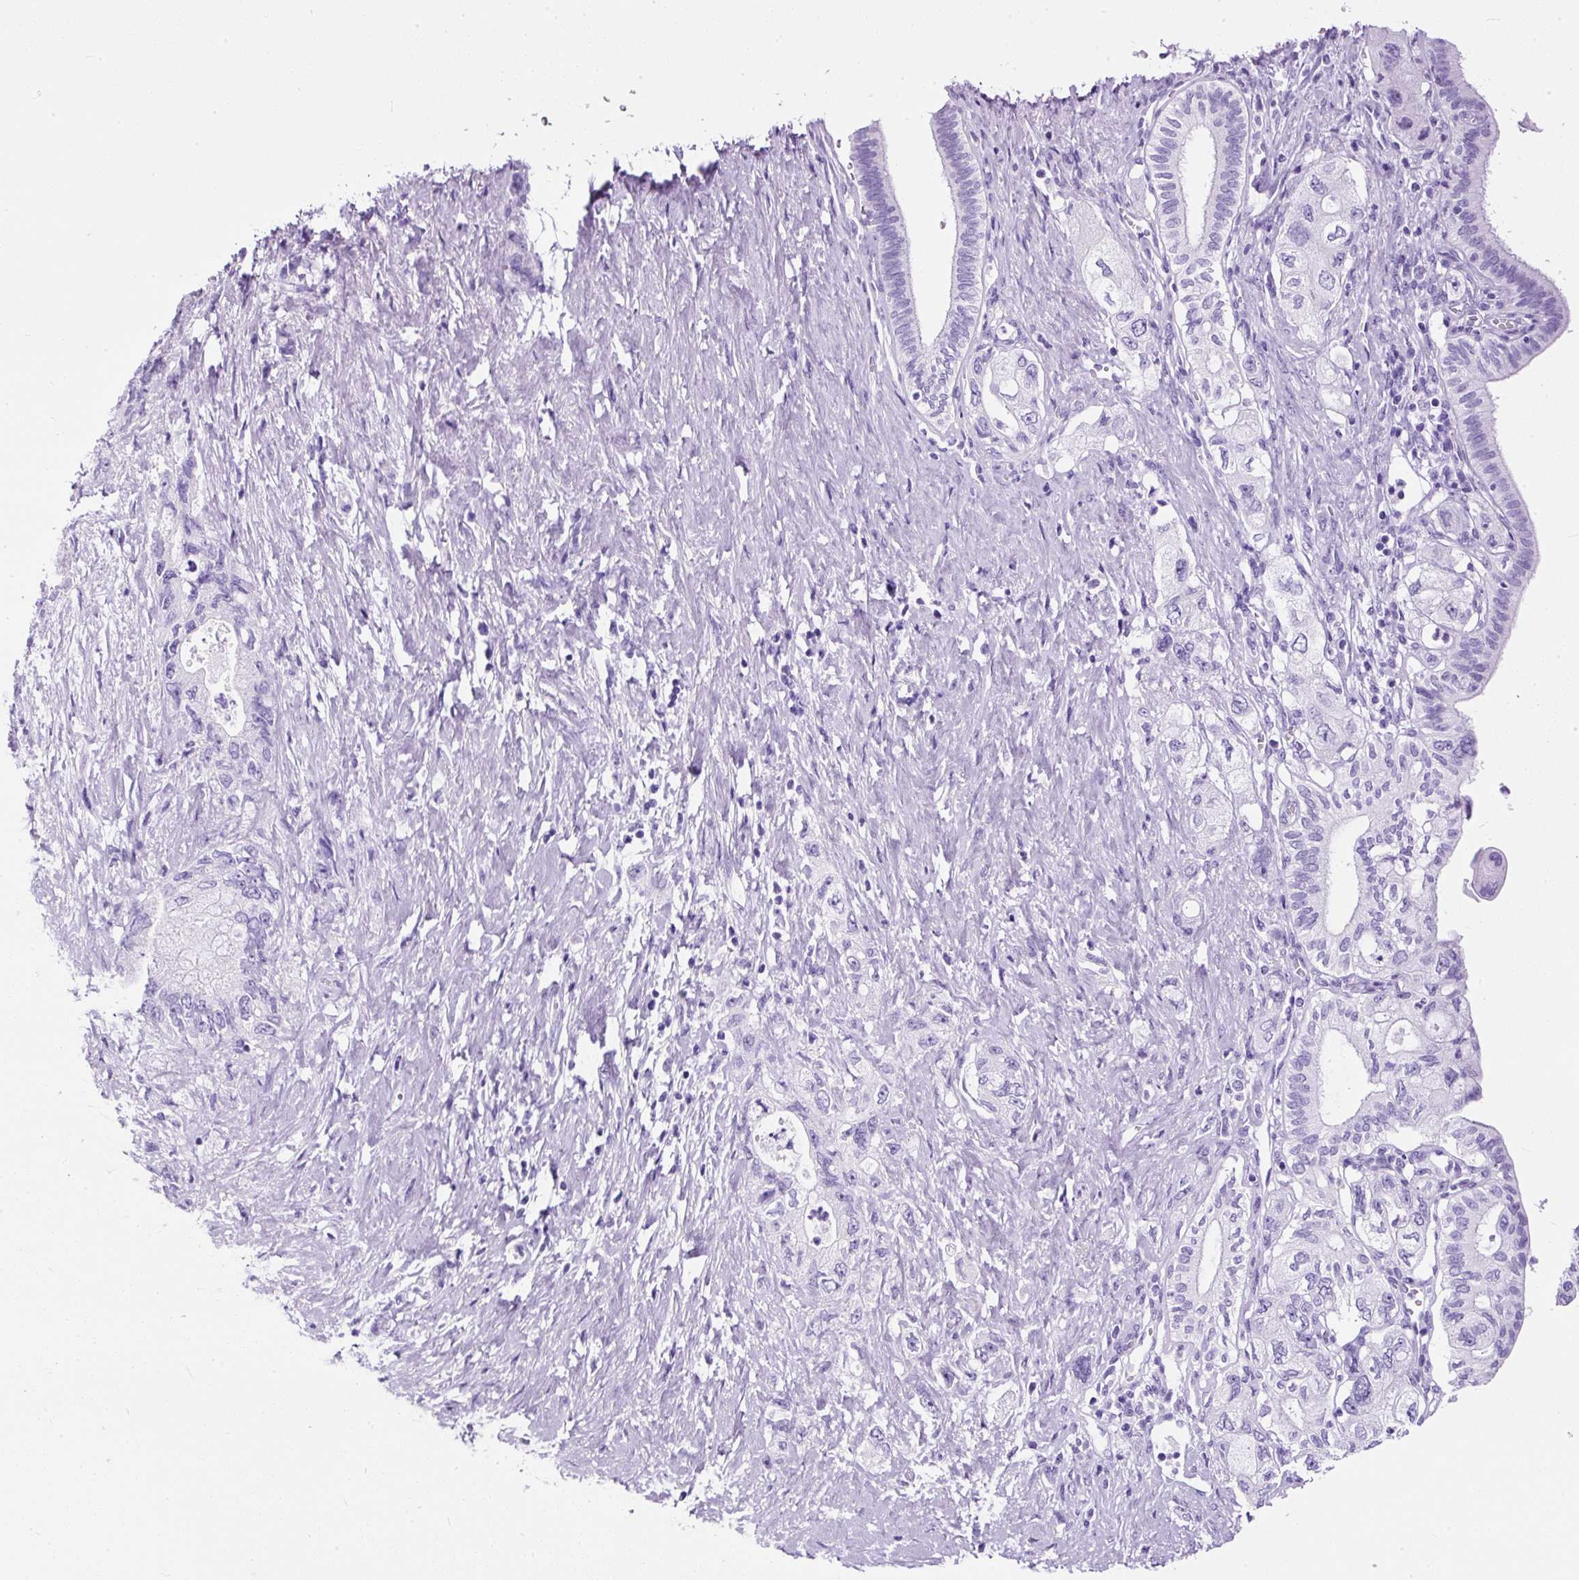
{"staining": {"intensity": "negative", "quantity": "none", "location": "none"}, "tissue": "pancreatic cancer", "cell_type": "Tumor cells", "image_type": "cancer", "snomed": [{"axis": "morphology", "description": "Adenocarcinoma, NOS"}, {"axis": "topography", "description": "Pancreas"}], "caption": "A histopathology image of human adenocarcinoma (pancreatic) is negative for staining in tumor cells.", "gene": "NTS", "patient": {"sex": "female", "age": 73}}